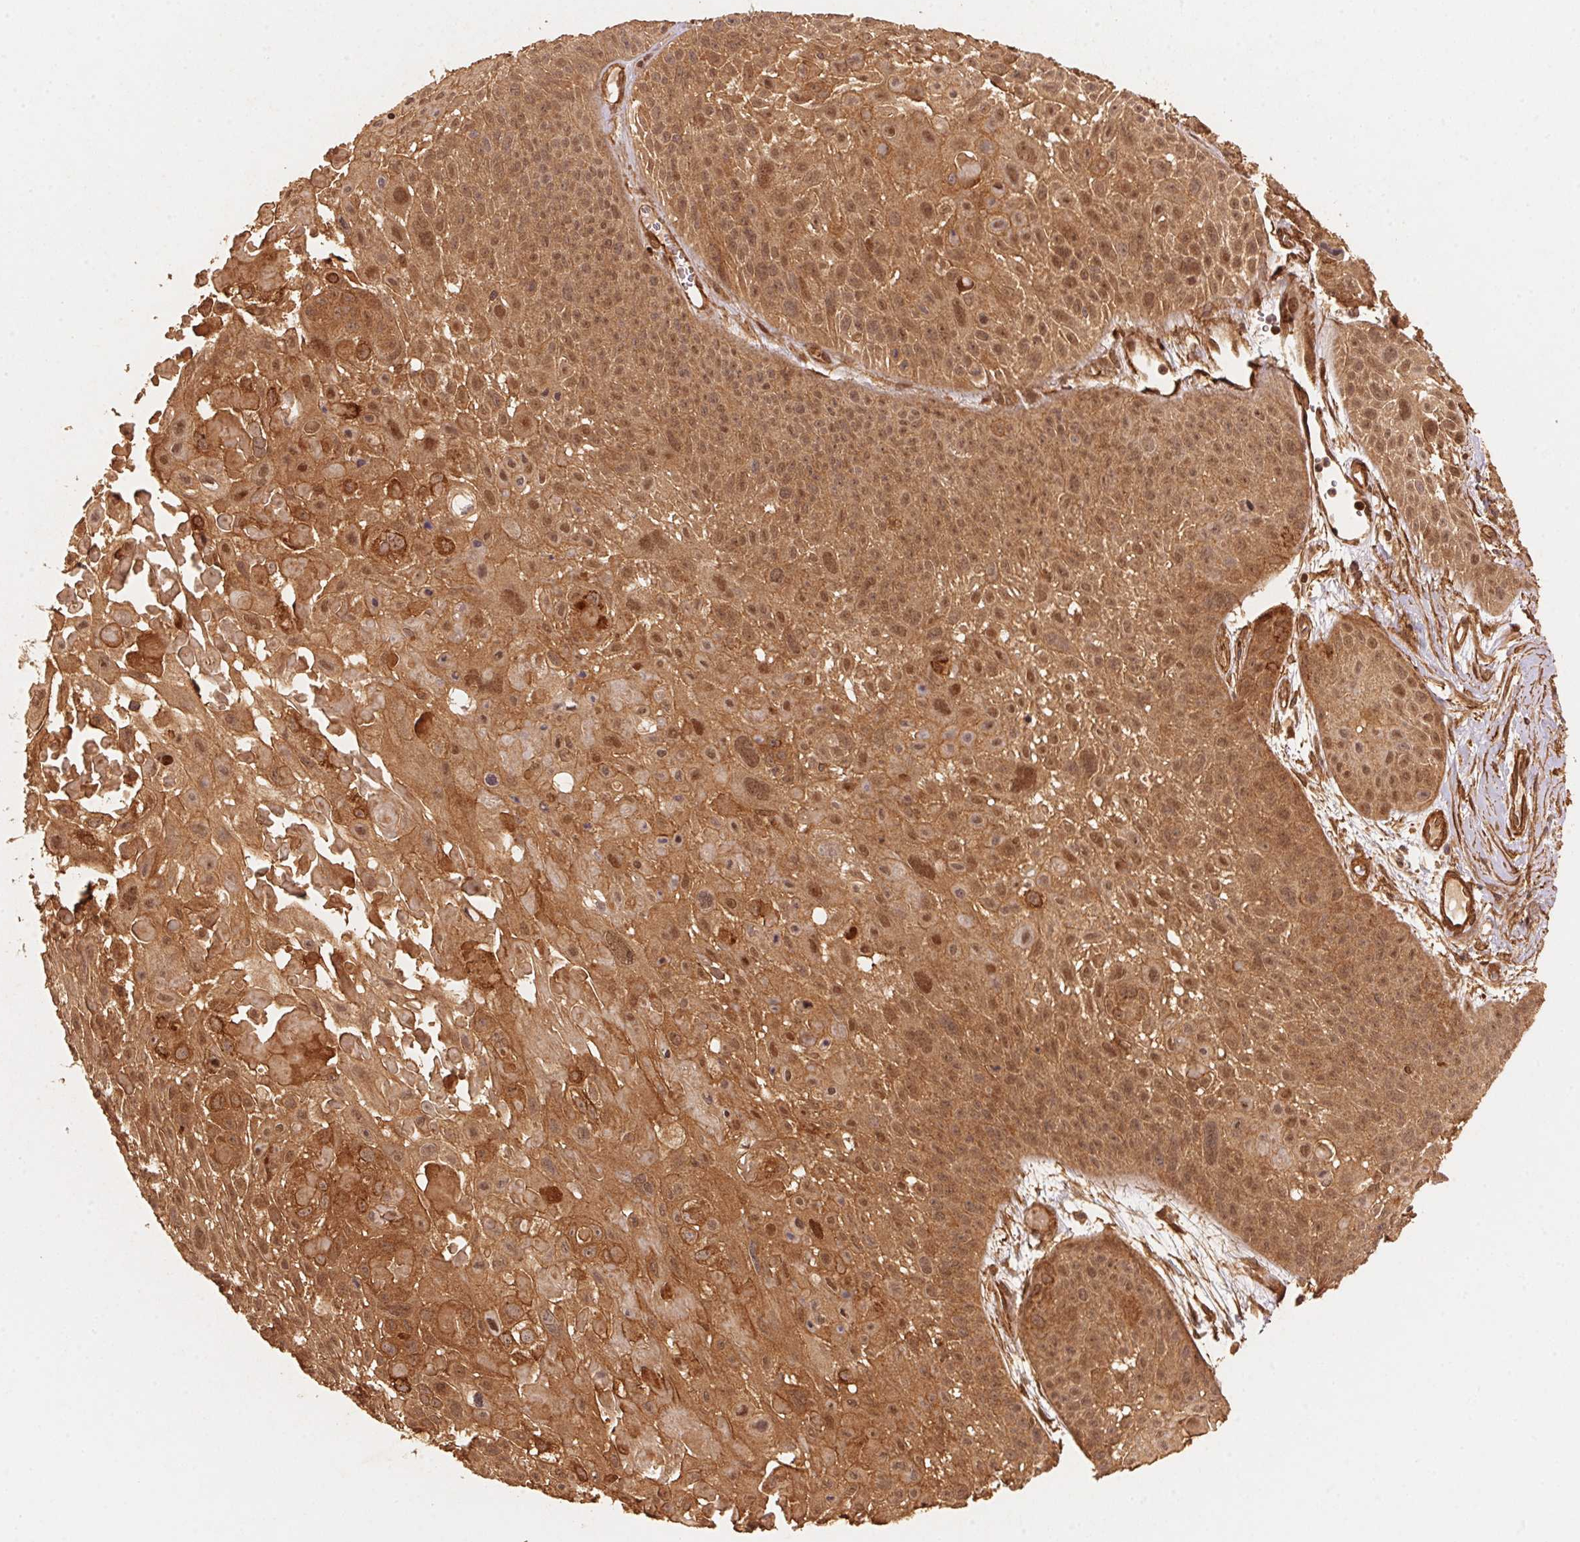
{"staining": {"intensity": "moderate", "quantity": ">75%", "location": "cytoplasmic/membranous,nuclear"}, "tissue": "skin cancer", "cell_type": "Tumor cells", "image_type": "cancer", "snomed": [{"axis": "morphology", "description": "Squamous cell carcinoma, NOS"}, {"axis": "topography", "description": "Skin"}, {"axis": "topography", "description": "Anal"}], "caption": "Protein expression analysis of human skin squamous cell carcinoma reveals moderate cytoplasmic/membranous and nuclear expression in about >75% of tumor cells.", "gene": "TNIP2", "patient": {"sex": "female", "age": 75}}